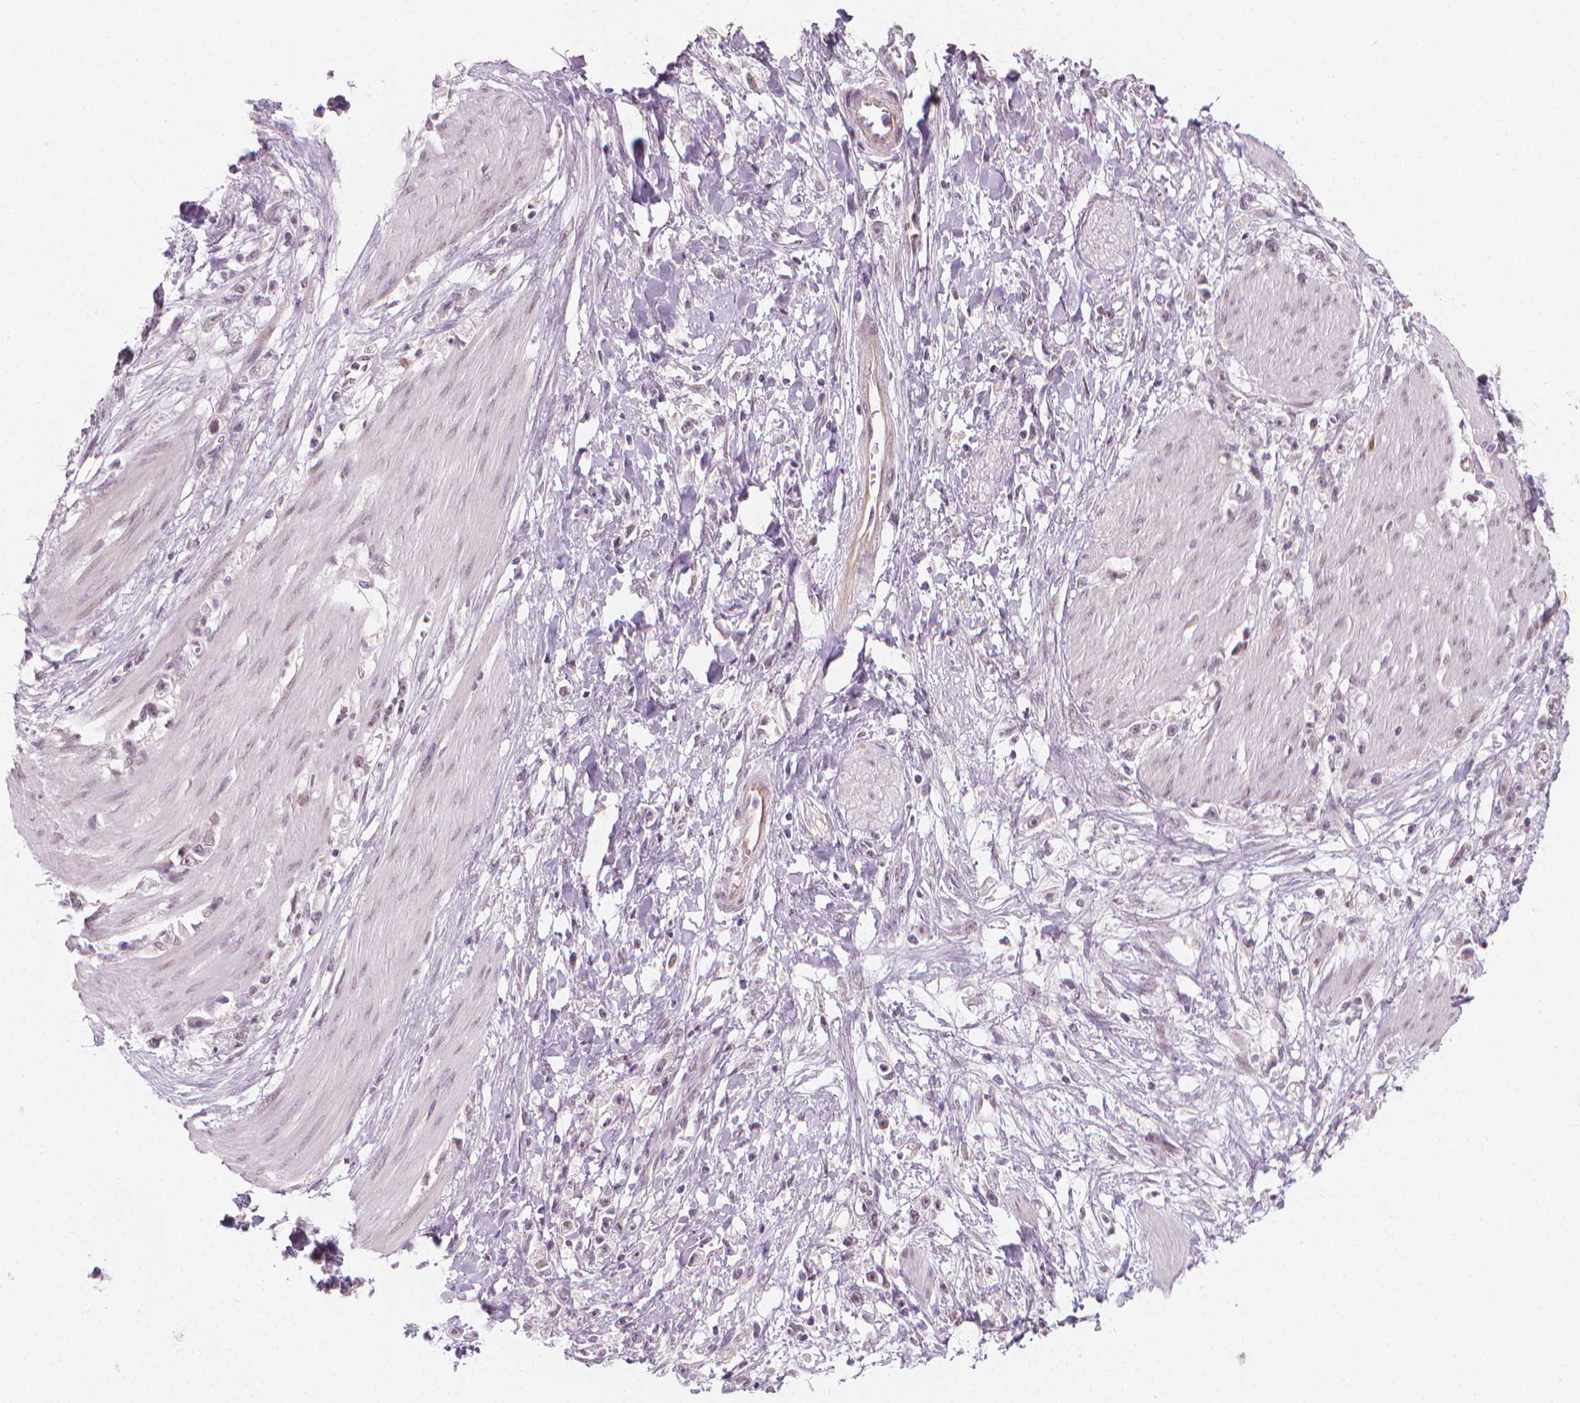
{"staining": {"intensity": "negative", "quantity": "none", "location": "none"}, "tissue": "stomach cancer", "cell_type": "Tumor cells", "image_type": "cancer", "snomed": [{"axis": "morphology", "description": "Adenocarcinoma, NOS"}, {"axis": "topography", "description": "Stomach"}], "caption": "An image of adenocarcinoma (stomach) stained for a protein reveals no brown staining in tumor cells. (DAB (3,3'-diaminobenzidine) immunohistochemistry (IHC), high magnification).", "gene": "CDKN1C", "patient": {"sex": "female", "age": 59}}